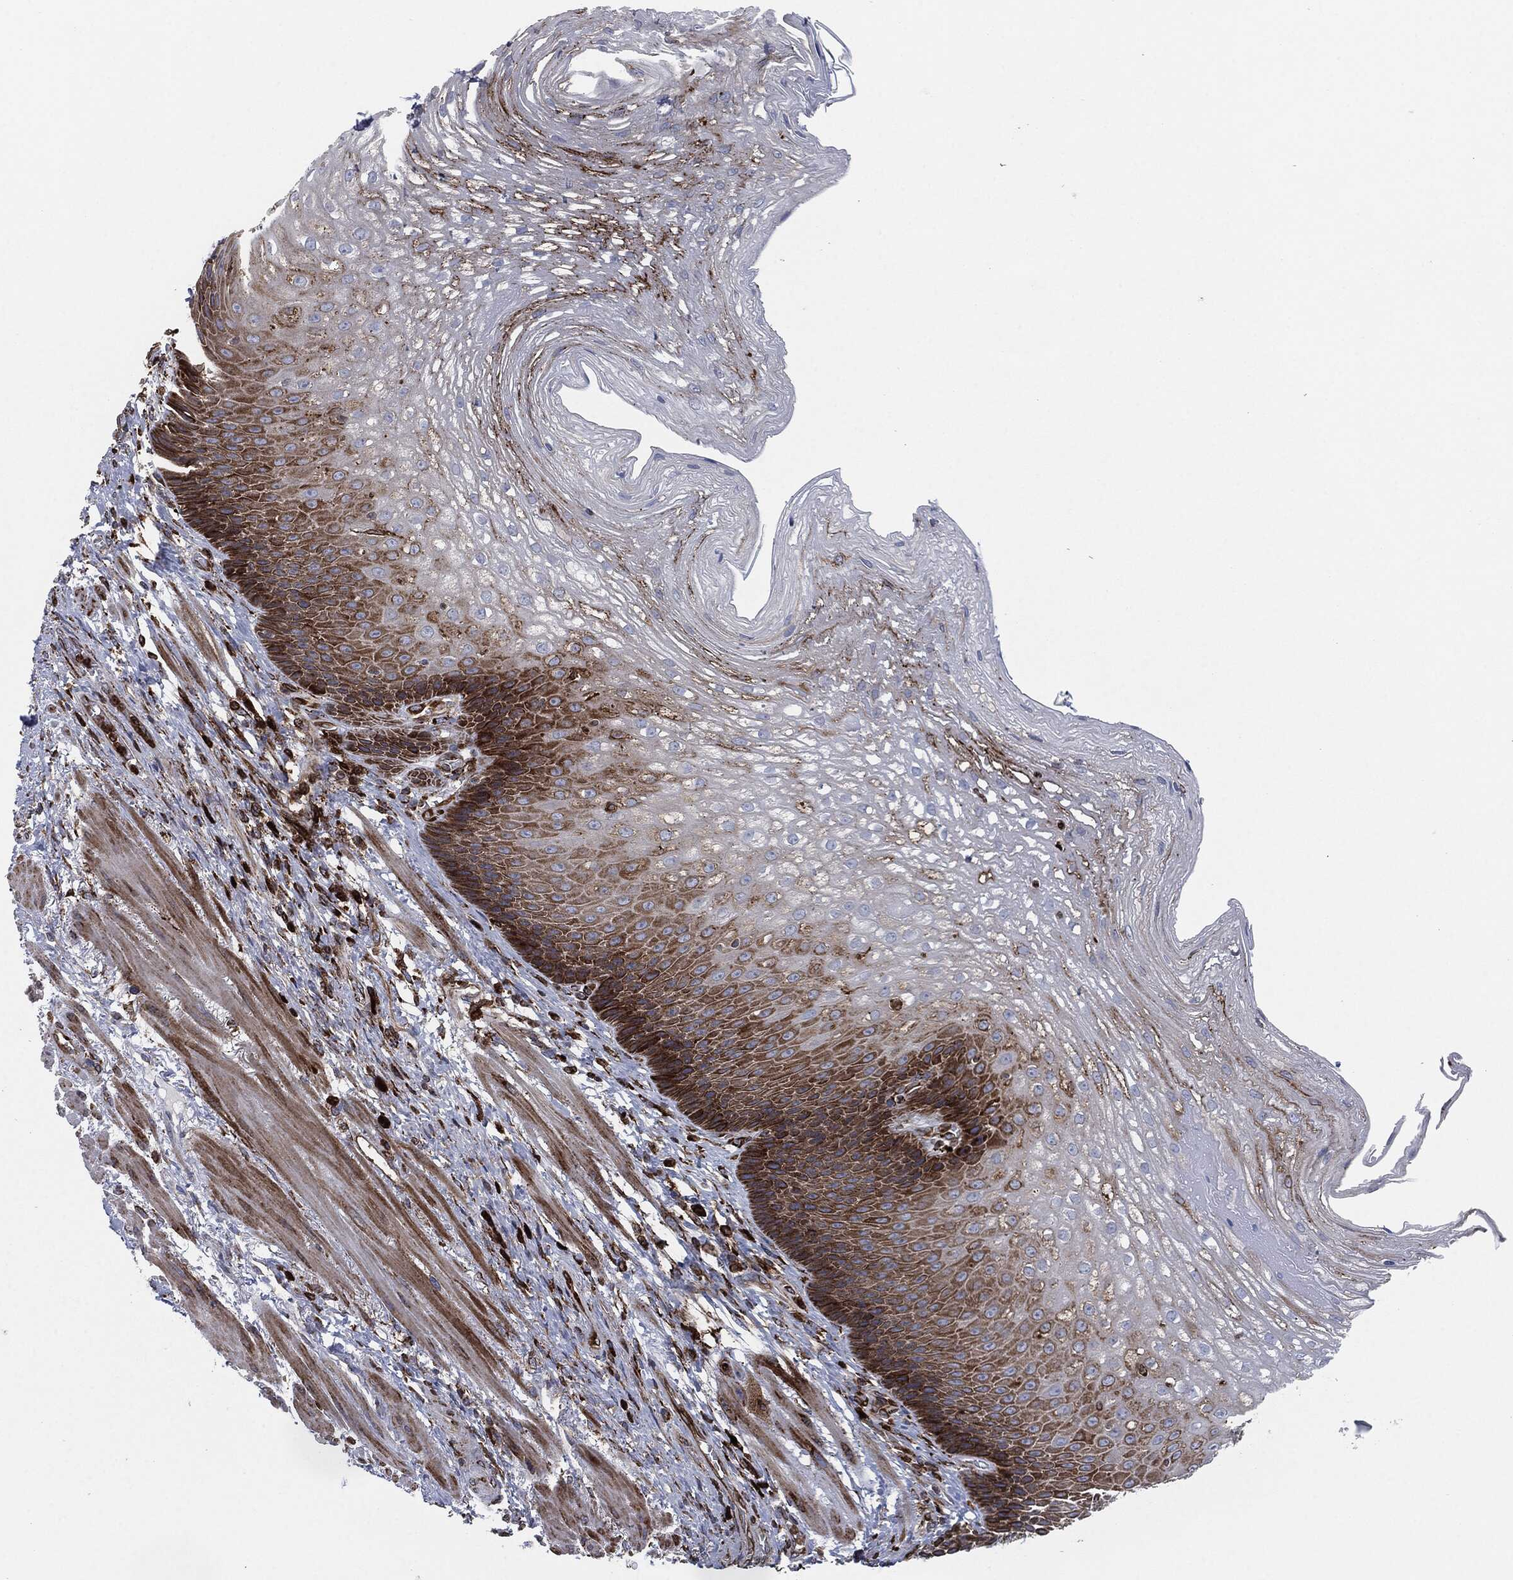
{"staining": {"intensity": "strong", "quantity": "<25%", "location": "cytoplasmic/membranous"}, "tissue": "esophagus", "cell_type": "Squamous epithelial cells", "image_type": "normal", "snomed": [{"axis": "morphology", "description": "Normal tissue, NOS"}, {"axis": "topography", "description": "Esophagus"}], "caption": "Protein expression by immunohistochemistry (IHC) reveals strong cytoplasmic/membranous staining in about <25% of squamous epithelial cells in unremarkable esophagus.", "gene": "CALR", "patient": {"sex": "male", "age": 63}}